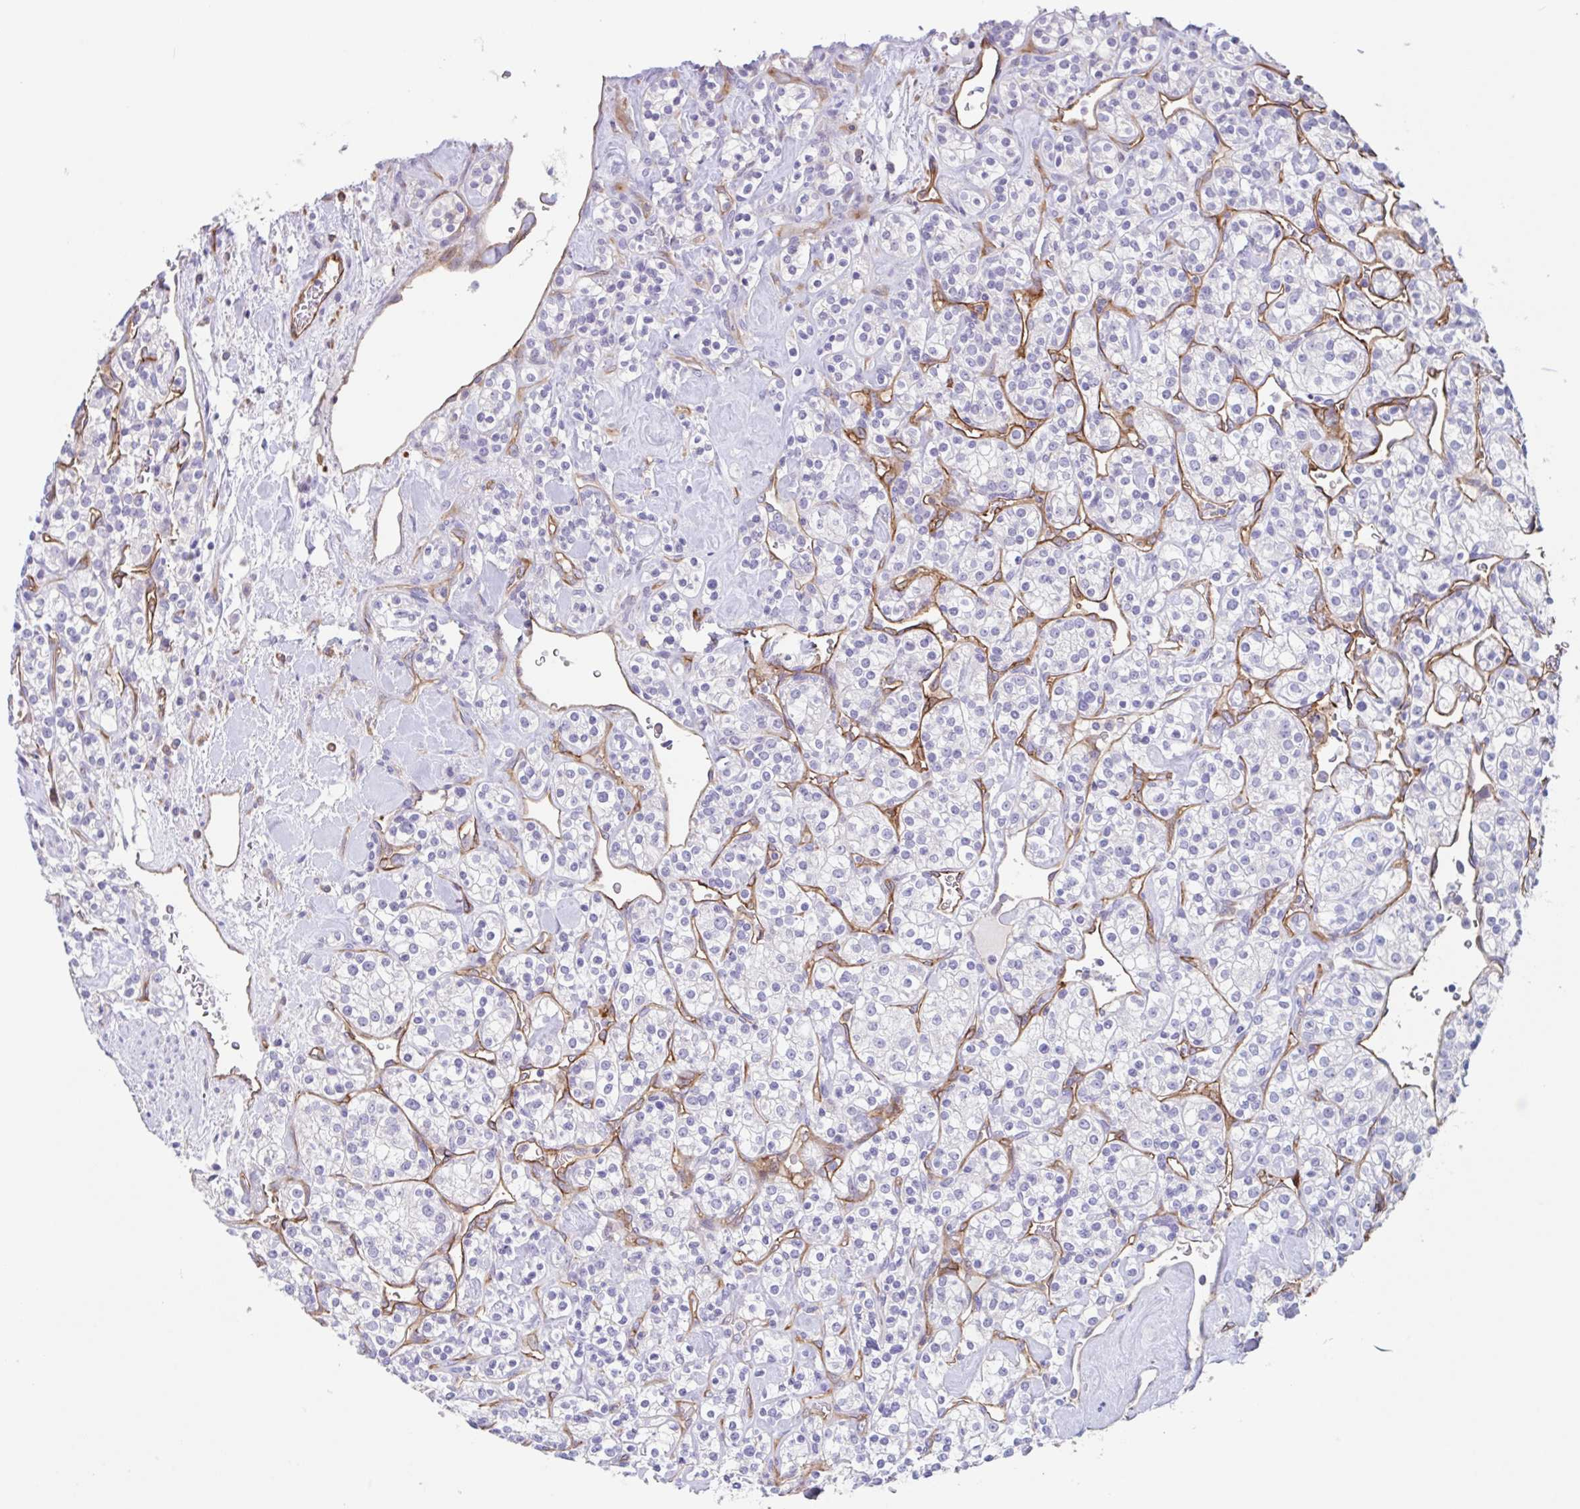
{"staining": {"intensity": "negative", "quantity": "none", "location": "none"}, "tissue": "renal cancer", "cell_type": "Tumor cells", "image_type": "cancer", "snomed": [{"axis": "morphology", "description": "Adenocarcinoma, NOS"}, {"axis": "topography", "description": "Kidney"}], "caption": "High magnification brightfield microscopy of adenocarcinoma (renal) stained with DAB (3,3'-diaminobenzidine) (brown) and counterstained with hematoxylin (blue): tumor cells show no significant expression.", "gene": "EHD4", "patient": {"sex": "male", "age": 77}}